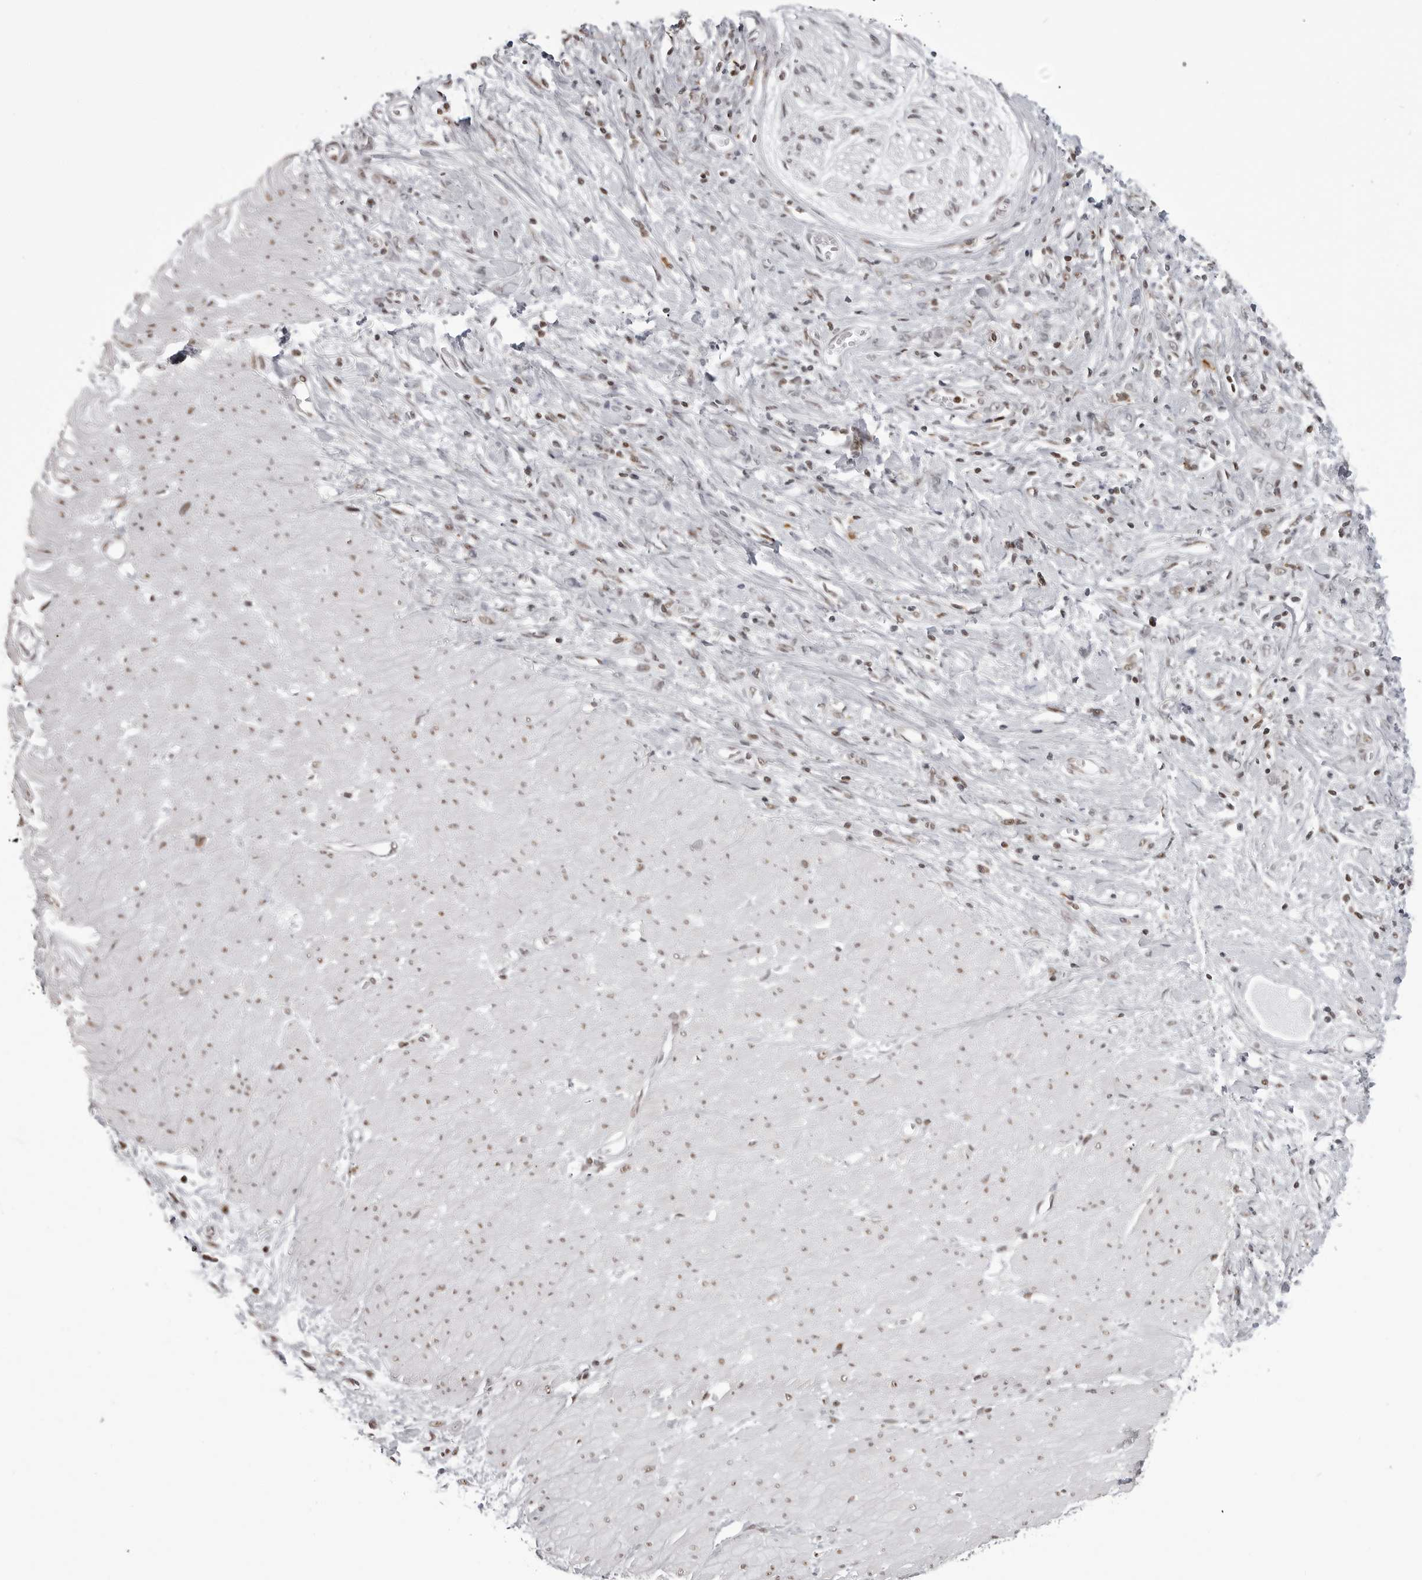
{"staining": {"intensity": "weak", "quantity": "<25%", "location": "nuclear"}, "tissue": "stomach cancer", "cell_type": "Tumor cells", "image_type": "cancer", "snomed": [{"axis": "morphology", "description": "Adenocarcinoma, NOS"}, {"axis": "topography", "description": "Stomach"}], "caption": "An immunohistochemistry micrograph of stomach cancer (adenocarcinoma) is shown. There is no staining in tumor cells of stomach cancer (adenocarcinoma).", "gene": "WRAP53", "patient": {"sex": "female", "age": 76}}